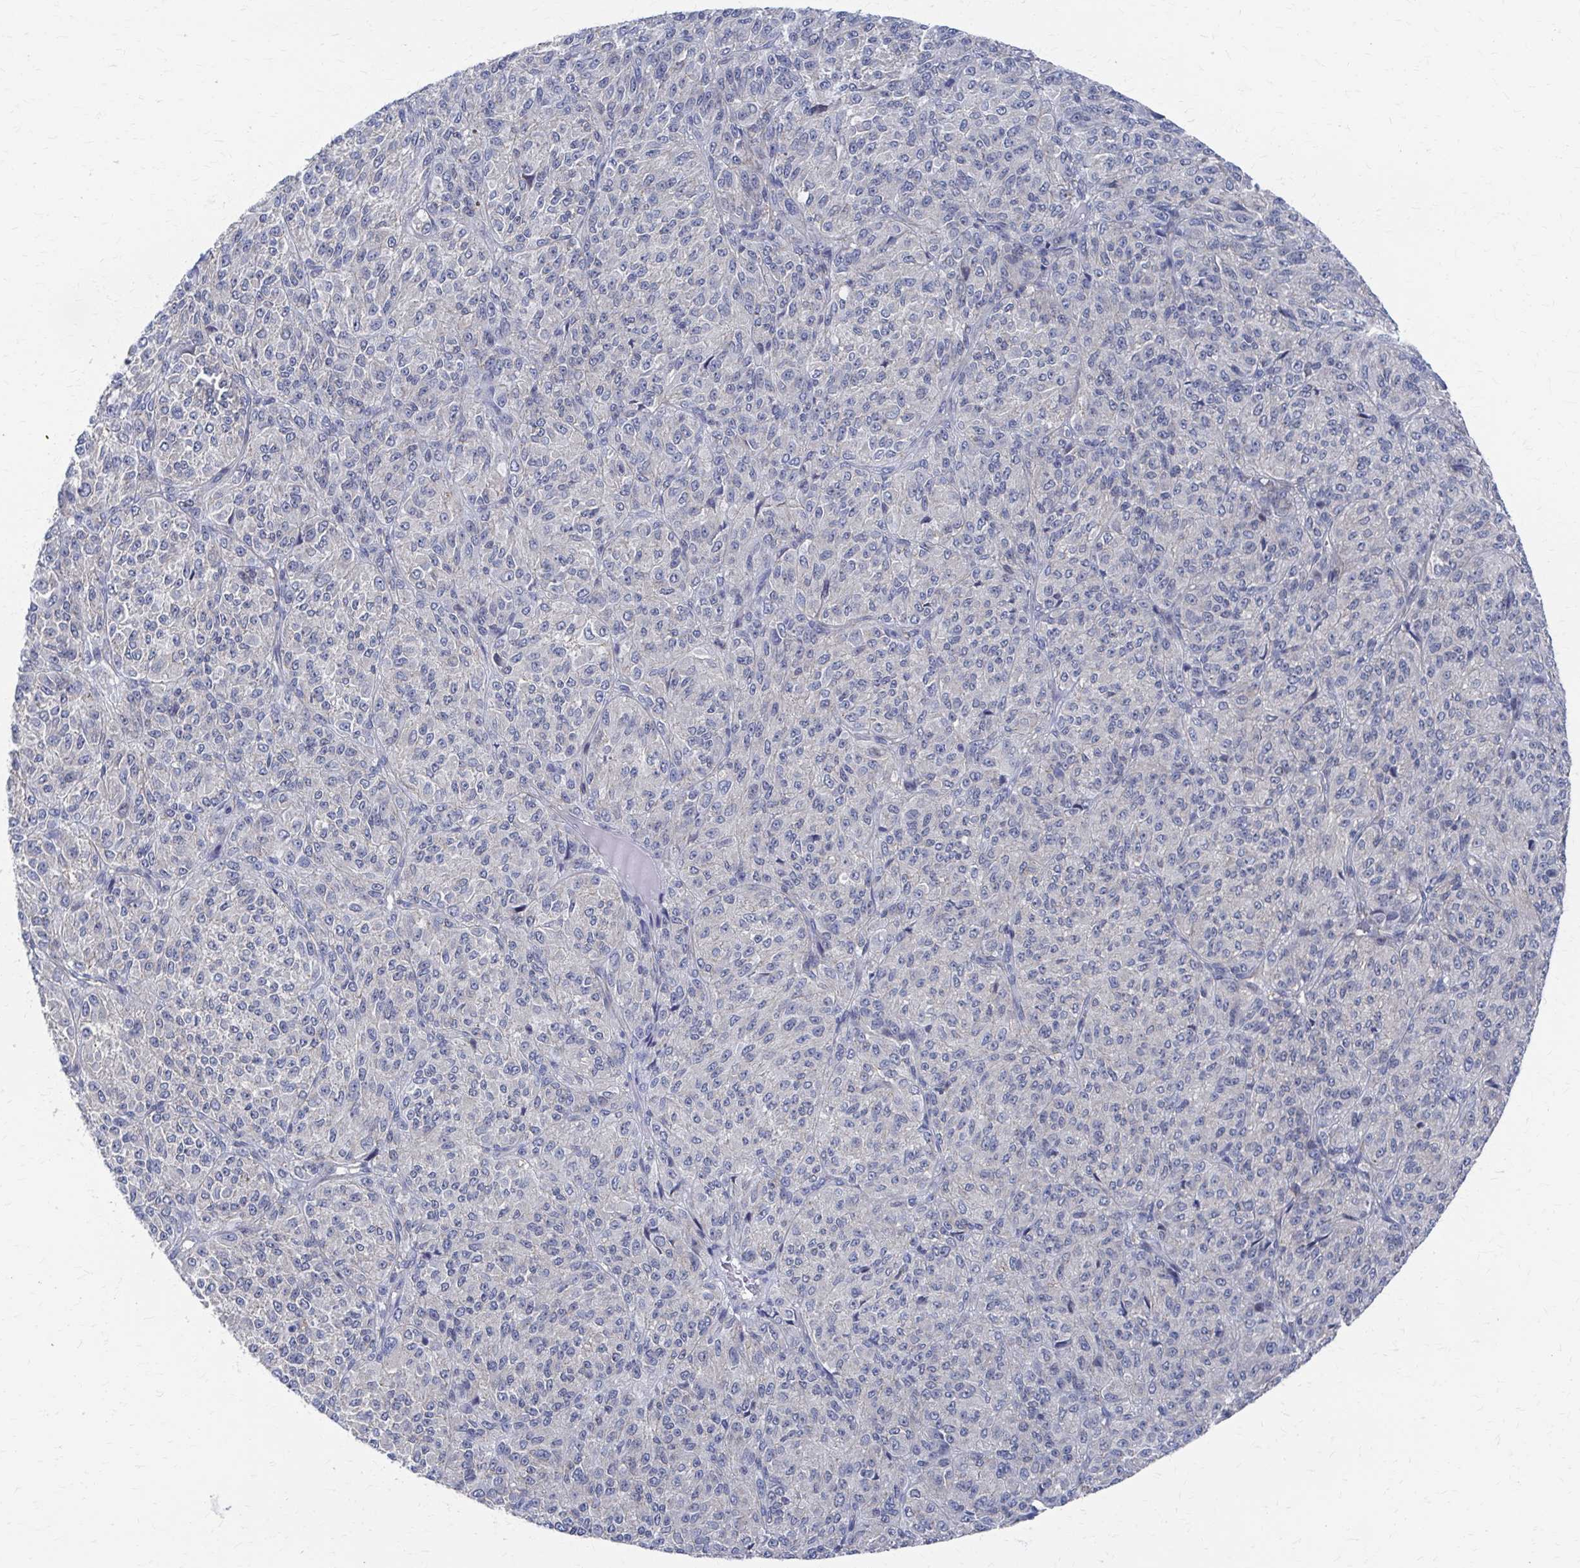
{"staining": {"intensity": "negative", "quantity": "none", "location": "none"}, "tissue": "melanoma", "cell_type": "Tumor cells", "image_type": "cancer", "snomed": [{"axis": "morphology", "description": "Malignant melanoma, Metastatic site"}, {"axis": "topography", "description": "Brain"}], "caption": "A photomicrograph of malignant melanoma (metastatic site) stained for a protein exhibits no brown staining in tumor cells. (IHC, brightfield microscopy, high magnification).", "gene": "PLEKHG7", "patient": {"sex": "female", "age": 56}}